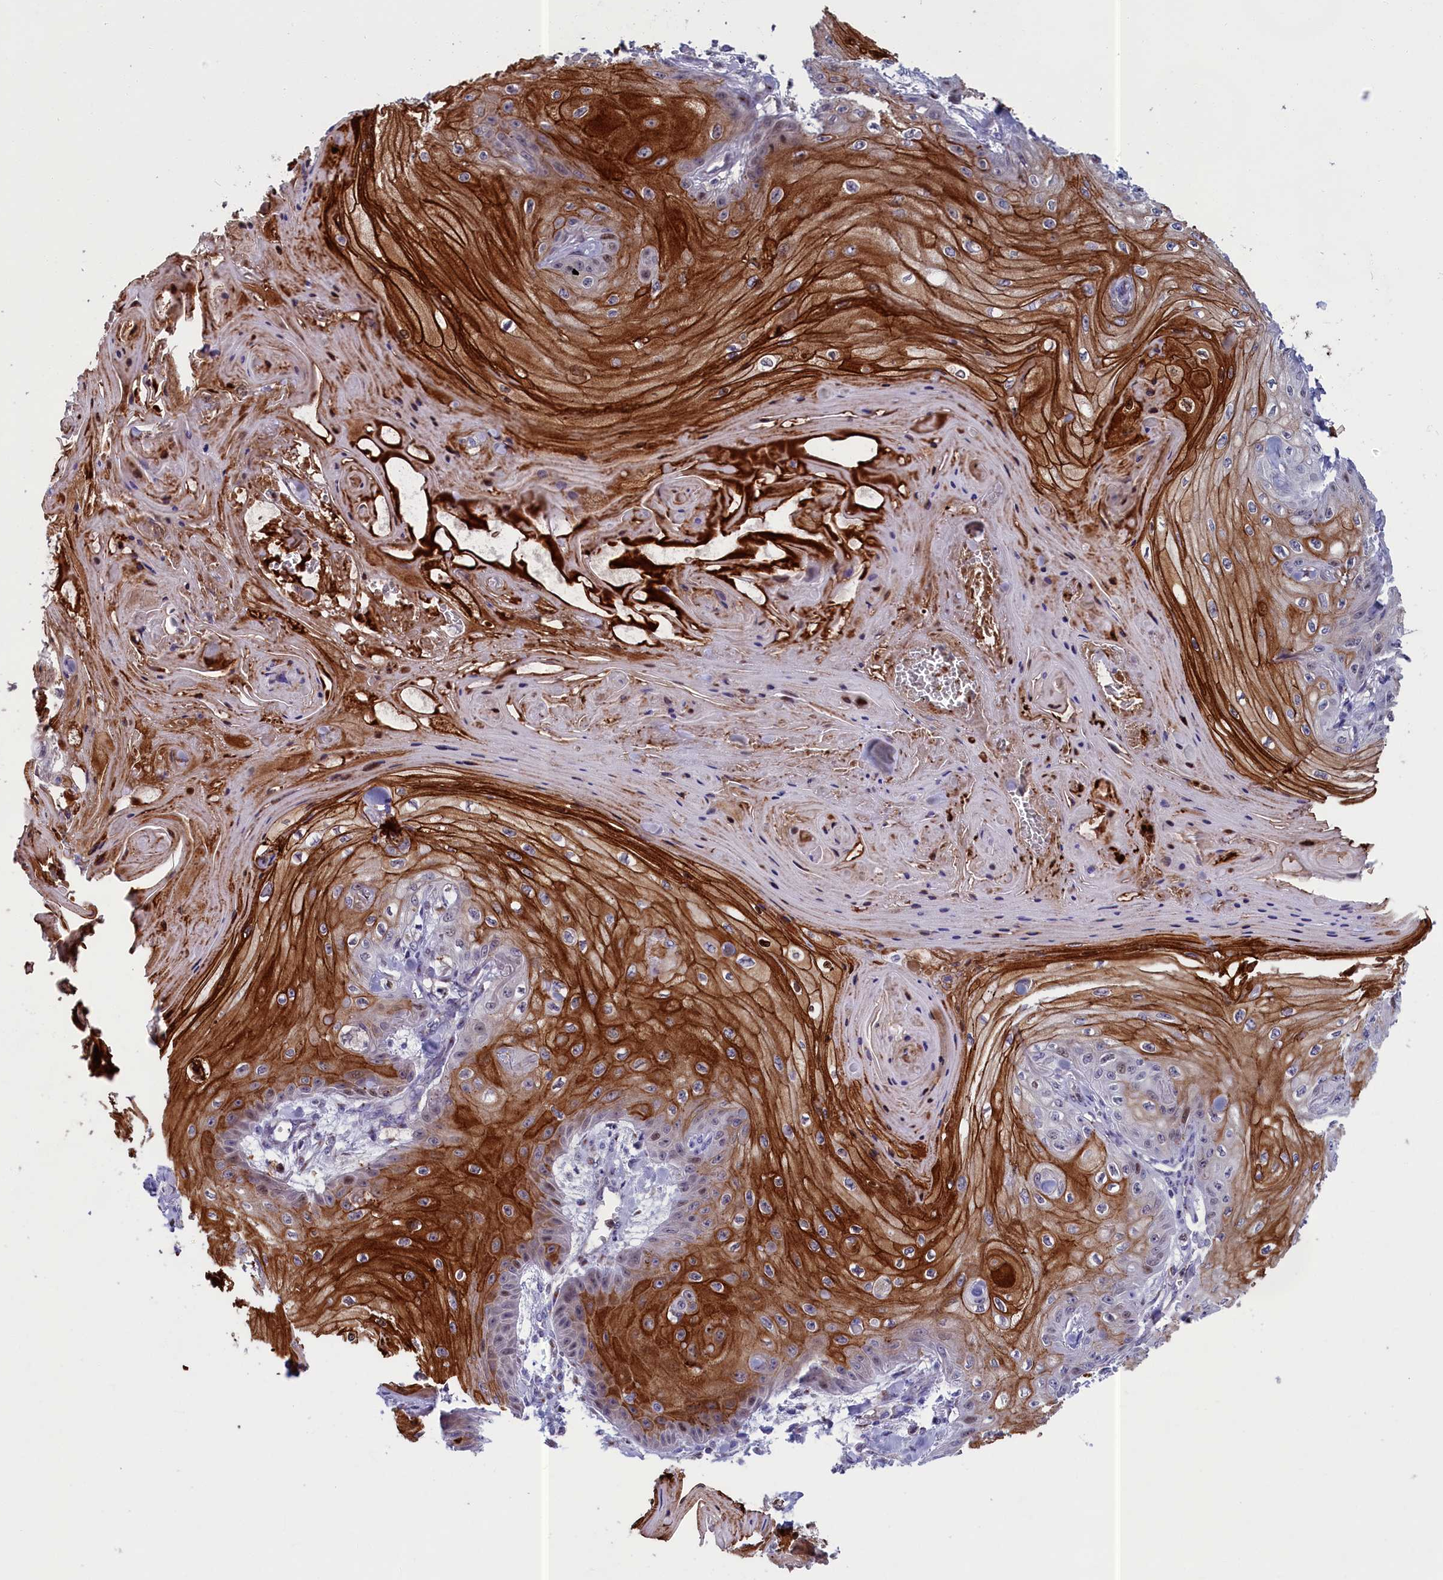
{"staining": {"intensity": "strong", "quantity": "25%-75%", "location": "cytoplasmic/membranous,nuclear"}, "tissue": "skin cancer", "cell_type": "Tumor cells", "image_type": "cancer", "snomed": [{"axis": "morphology", "description": "Squamous cell carcinoma, NOS"}, {"axis": "topography", "description": "Skin"}], "caption": "Brown immunohistochemical staining in skin squamous cell carcinoma exhibits strong cytoplasmic/membranous and nuclear expression in about 25%-75% of tumor cells. Immunohistochemistry stains the protein of interest in brown and the nuclei are stained blue.", "gene": "LIG1", "patient": {"sex": "male", "age": 74}}